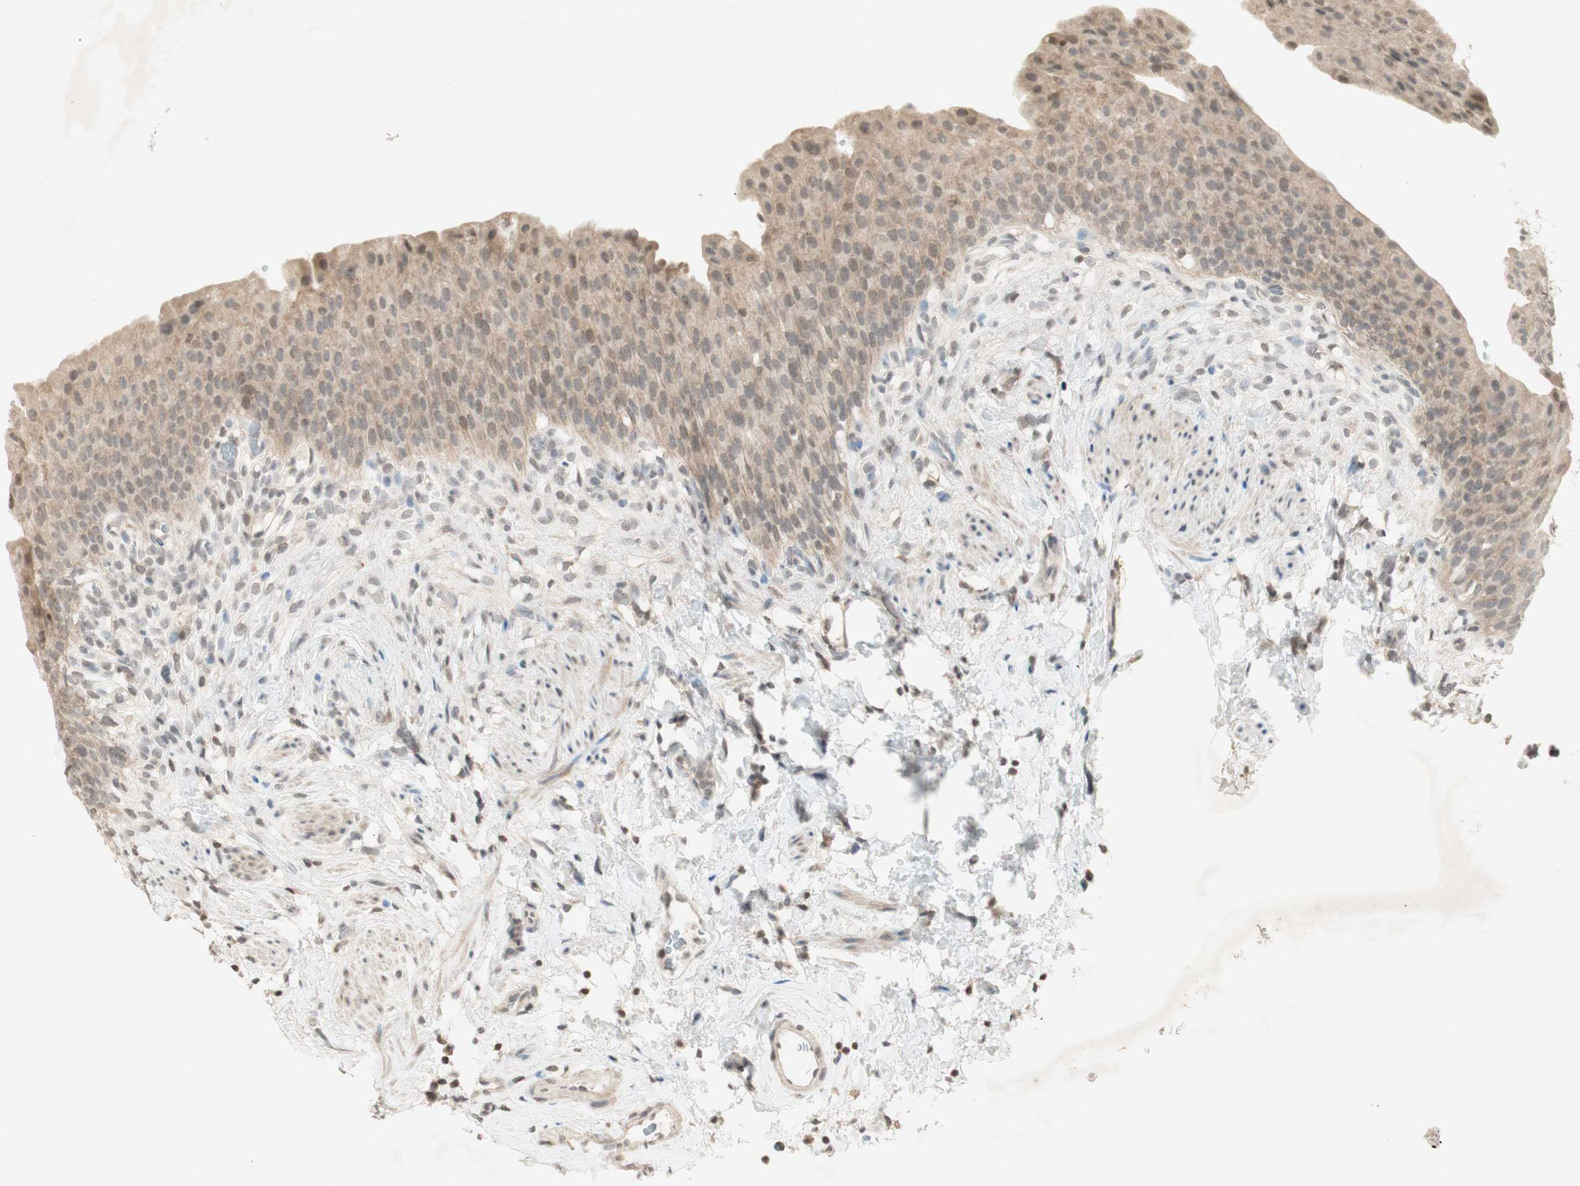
{"staining": {"intensity": "weak", "quantity": ">75%", "location": "cytoplasmic/membranous"}, "tissue": "urinary bladder", "cell_type": "Urothelial cells", "image_type": "normal", "snomed": [{"axis": "morphology", "description": "Normal tissue, NOS"}, {"axis": "topography", "description": "Urinary bladder"}], "caption": "Weak cytoplasmic/membranous positivity is appreciated in approximately >75% of urothelial cells in unremarkable urinary bladder.", "gene": "GLI1", "patient": {"sex": "female", "age": 79}}